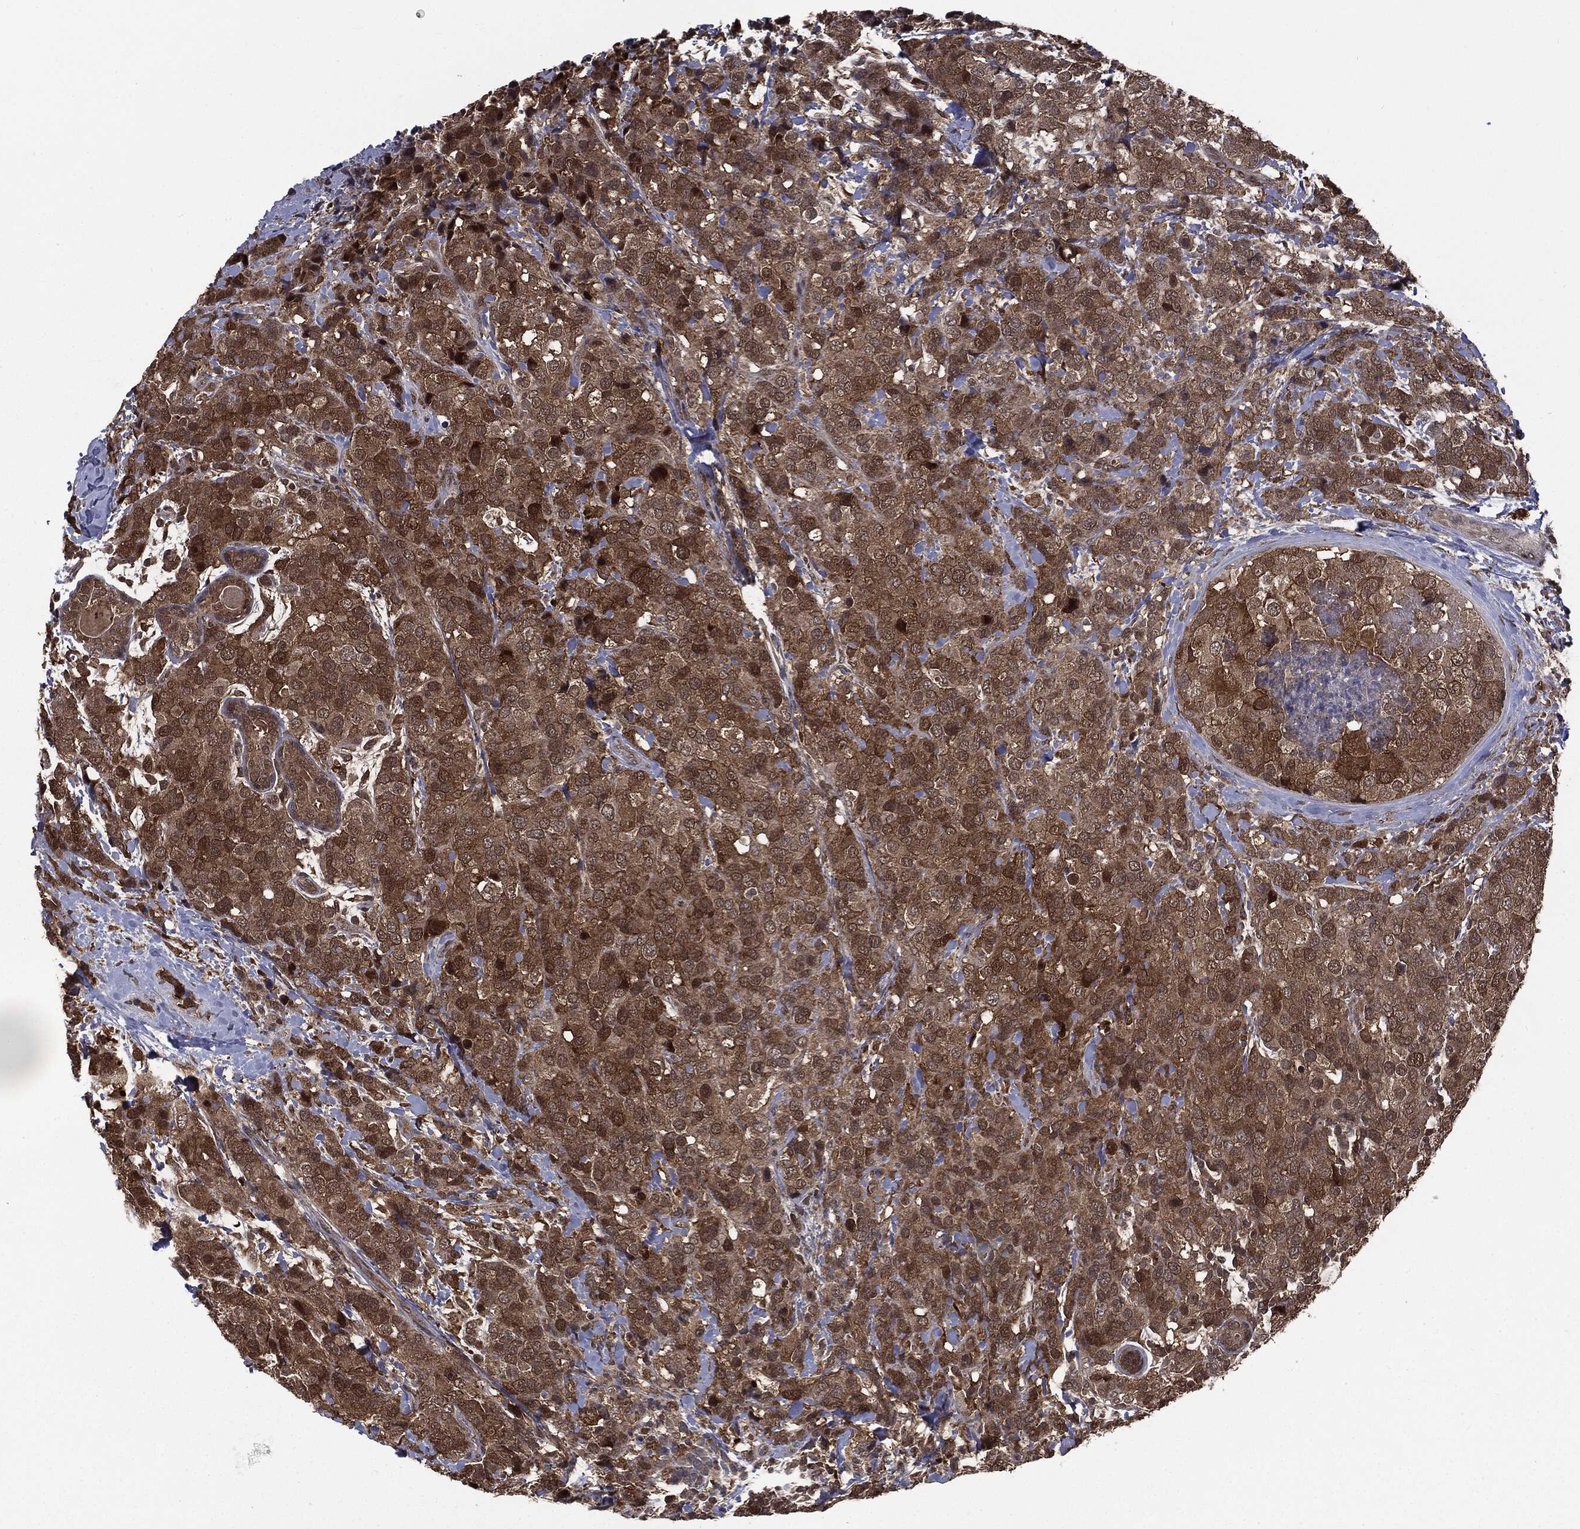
{"staining": {"intensity": "strong", "quantity": ">75%", "location": "cytoplasmic/membranous"}, "tissue": "breast cancer", "cell_type": "Tumor cells", "image_type": "cancer", "snomed": [{"axis": "morphology", "description": "Lobular carcinoma"}, {"axis": "topography", "description": "Breast"}], "caption": "Strong cytoplasmic/membranous positivity is seen in about >75% of tumor cells in breast cancer (lobular carcinoma).", "gene": "GPI", "patient": {"sex": "female", "age": 59}}